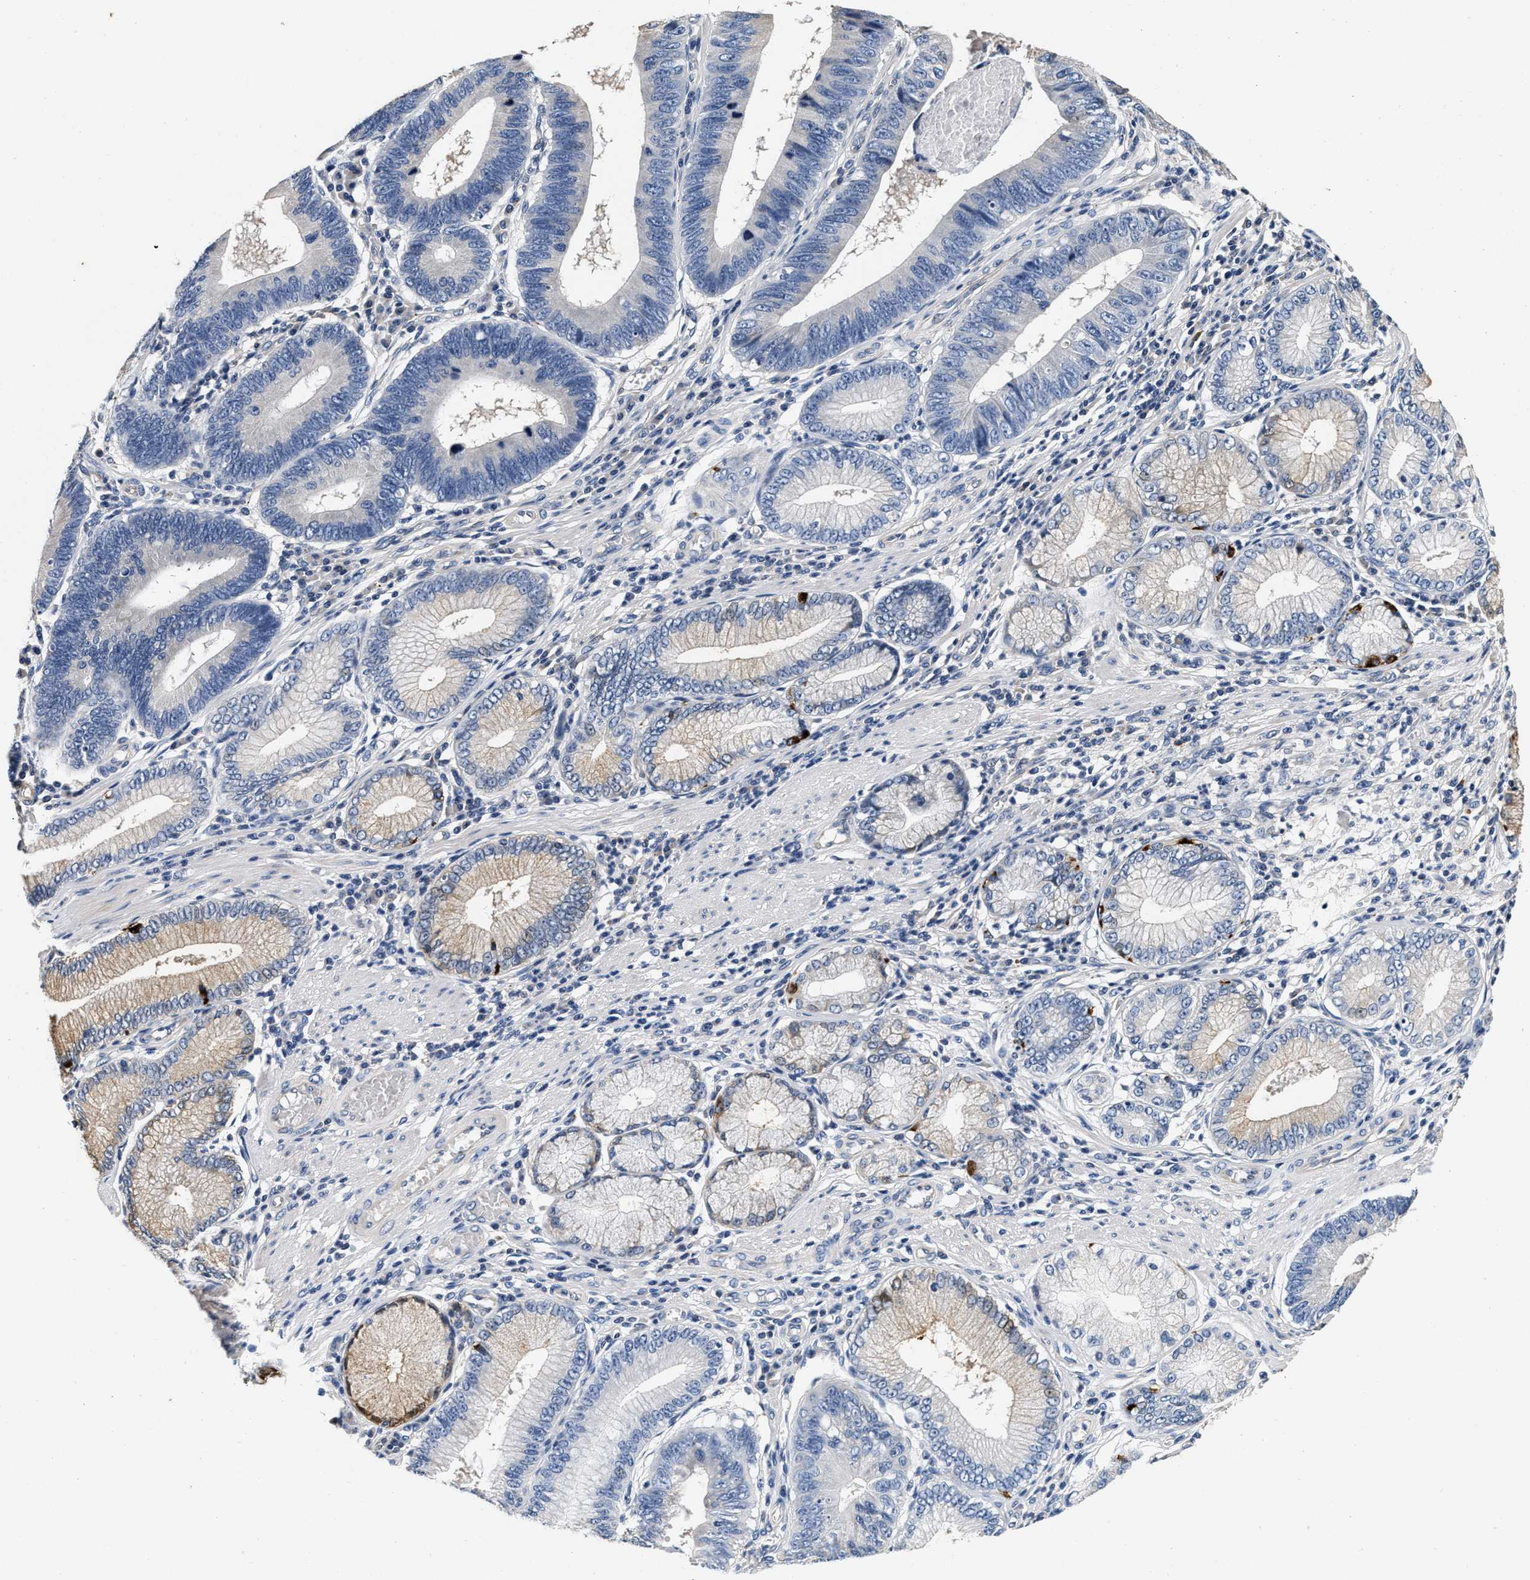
{"staining": {"intensity": "negative", "quantity": "none", "location": "none"}, "tissue": "stomach cancer", "cell_type": "Tumor cells", "image_type": "cancer", "snomed": [{"axis": "morphology", "description": "Adenocarcinoma, NOS"}, {"axis": "topography", "description": "Stomach"}], "caption": "An immunohistochemistry (IHC) micrograph of stomach cancer is shown. There is no staining in tumor cells of stomach cancer.", "gene": "ABCG8", "patient": {"sex": "male", "age": 59}}